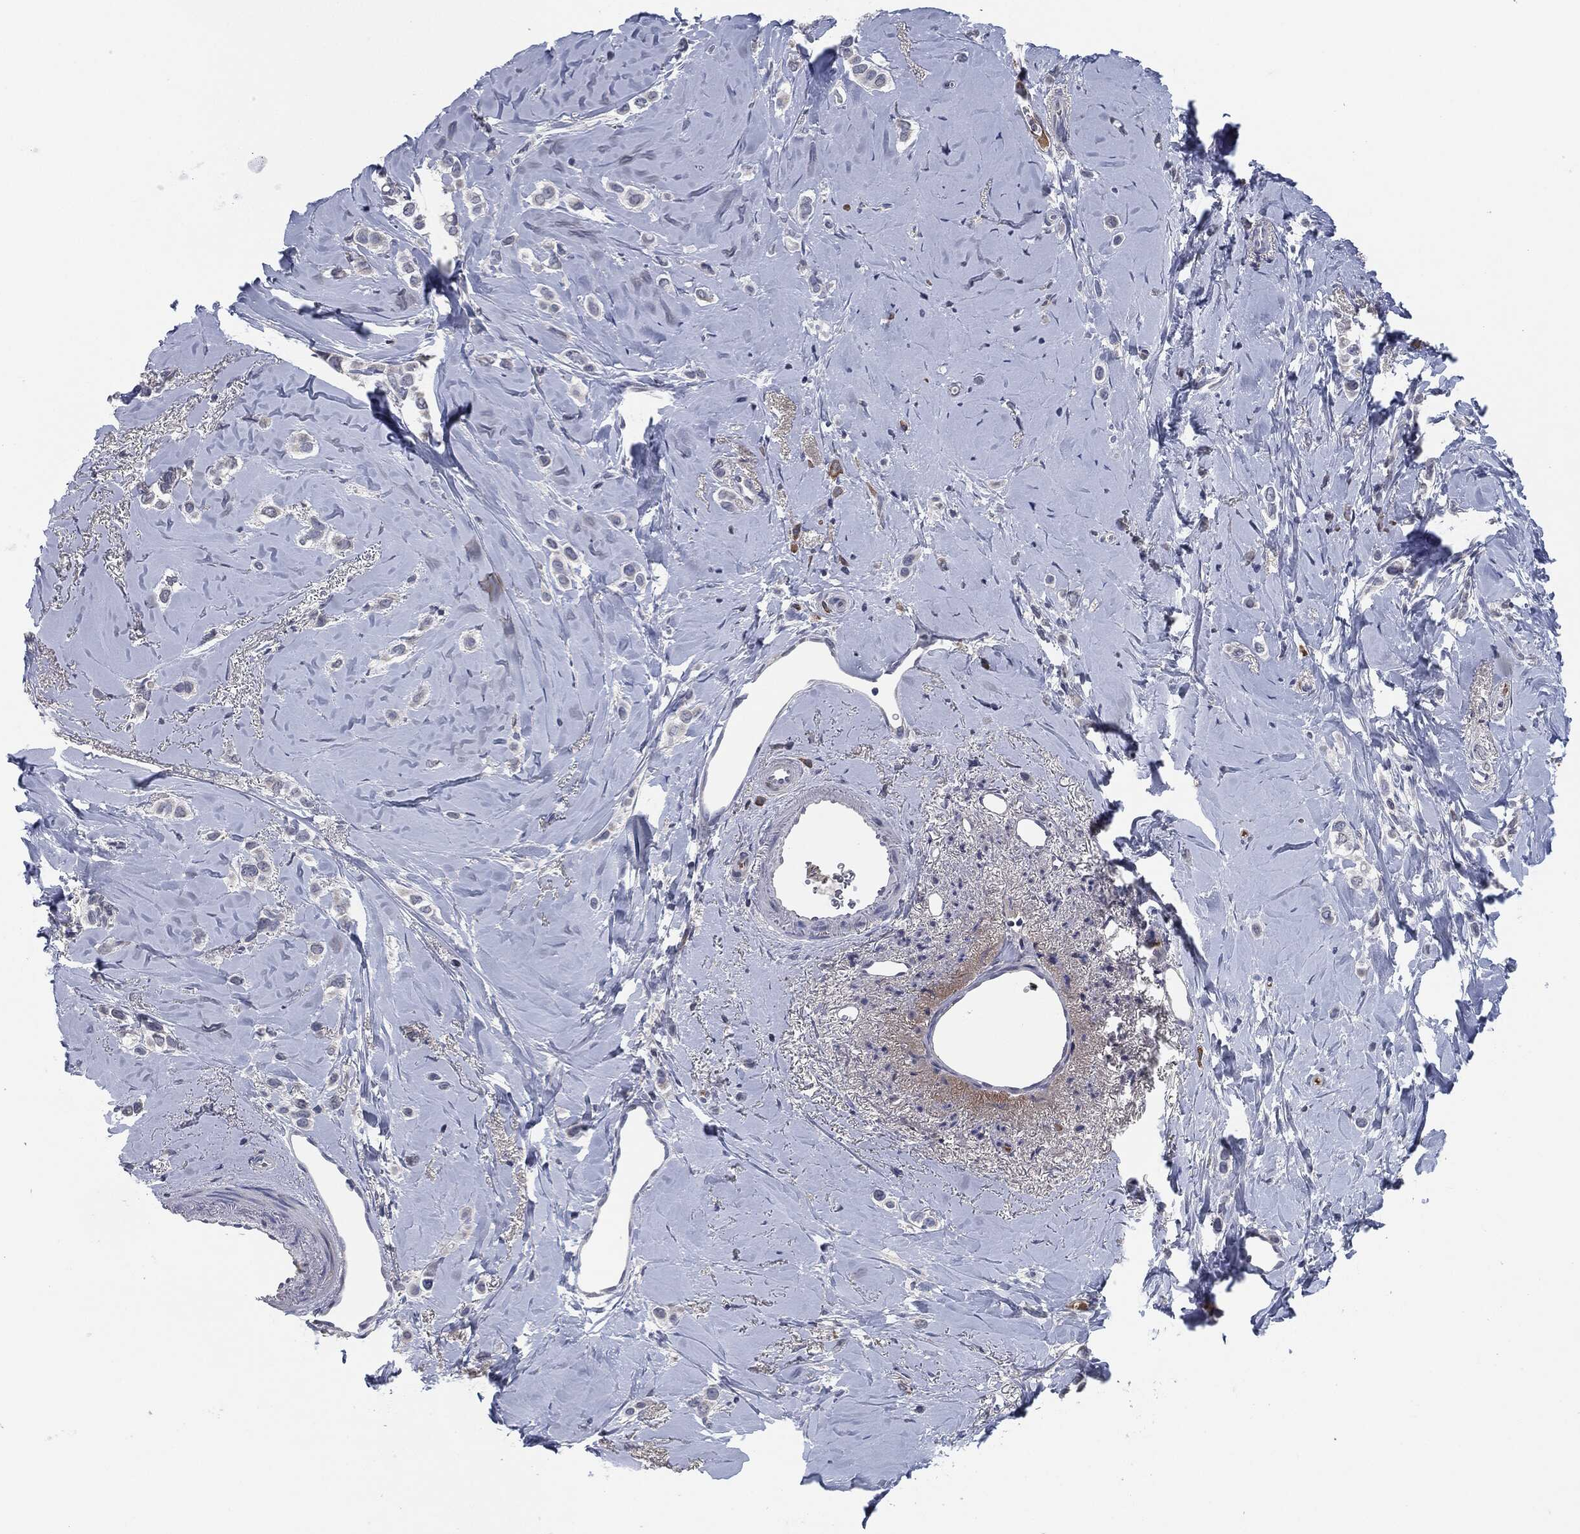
{"staining": {"intensity": "negative", "quantity": "none", "location": "none"}, "tissue": "breast cancer", "cell_type": "Tumor cells", "image_type": "cancer", "snomed": [{"axis": "morphology", "description": "Lobular carcinoma"}, {"axis": "topography", "description": "Breast"}], "caption": "A micrograph of breast cancer (lobular carcinoma) stained for a protein demonstrates no brown staining in tumor cells.", "gene": "IL2RG", "patient": {"sex": "female", "age": 66}}